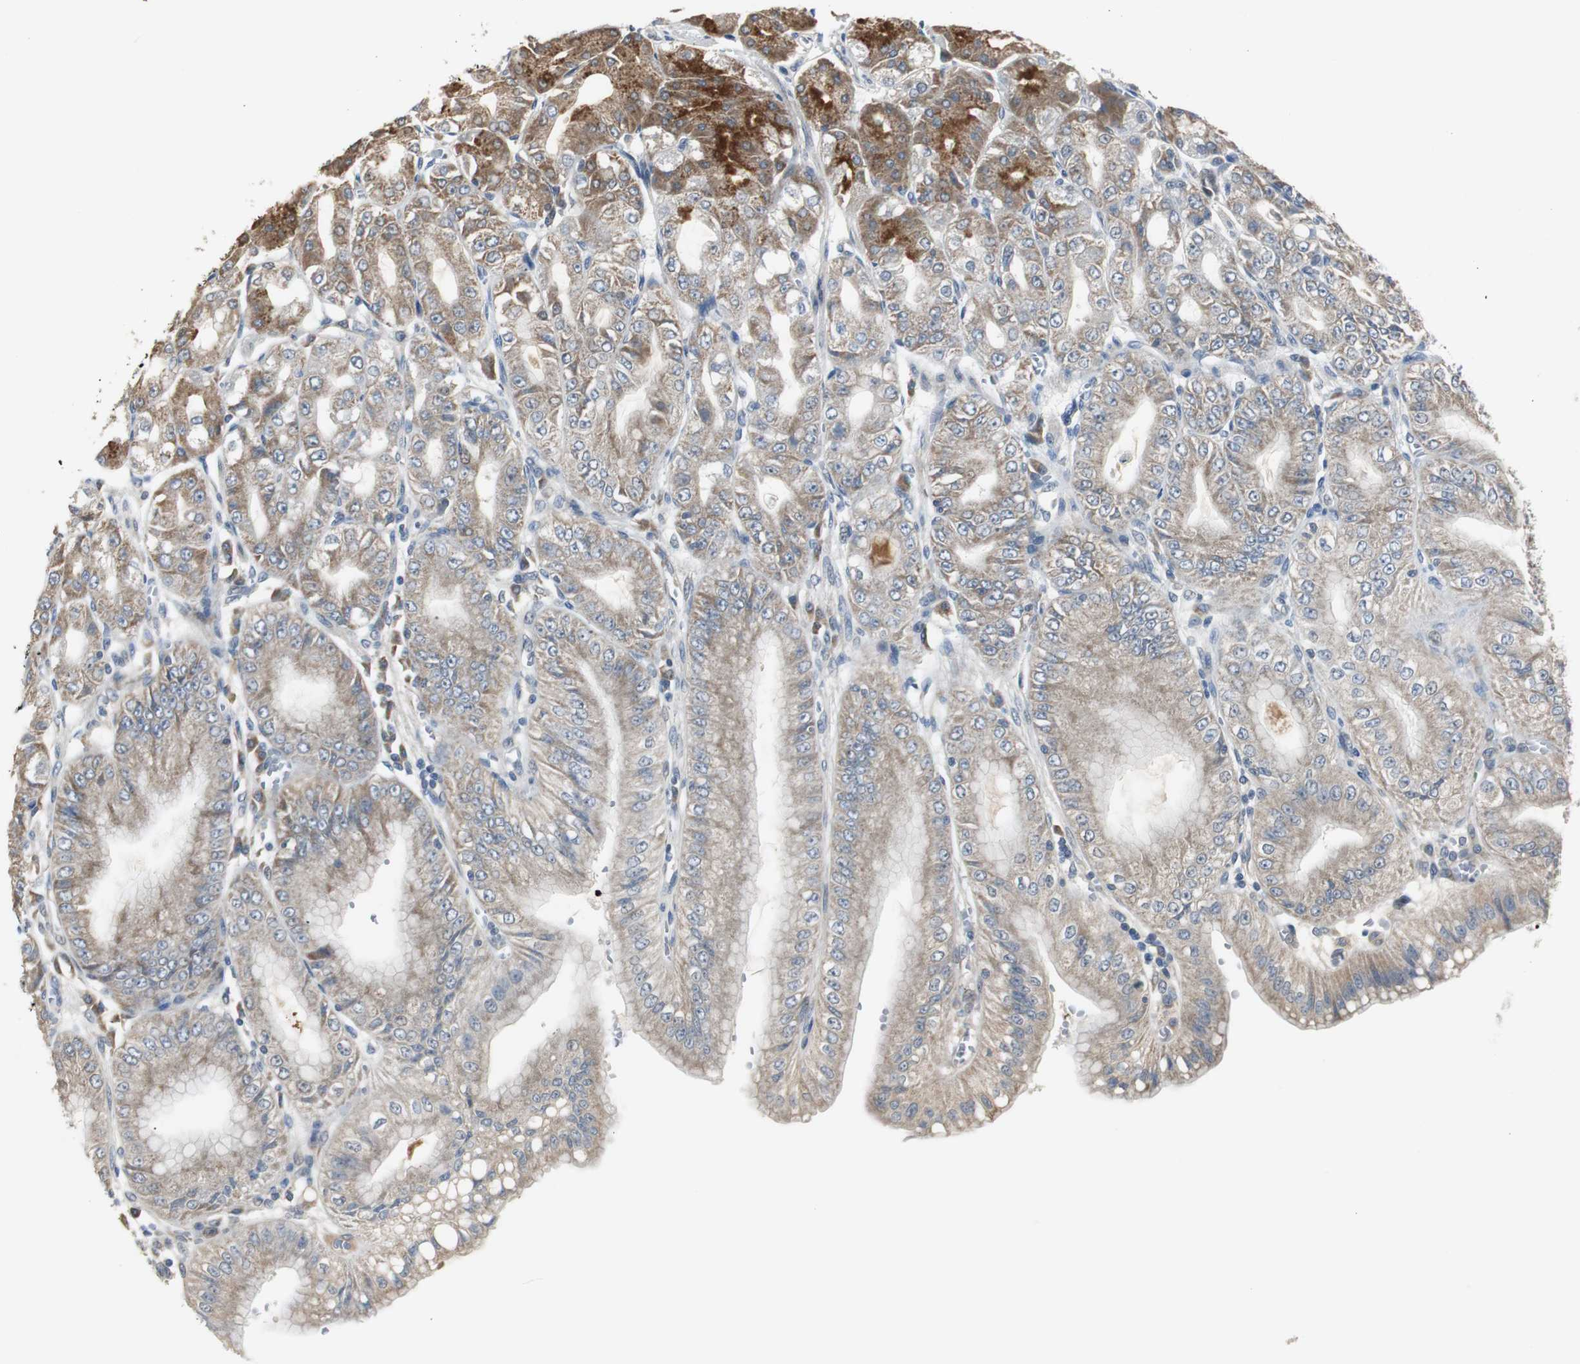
{"staining": {"intensity": "strong", "quantity": "<25%", "location": "cytoplasmic/membranous"}, "tissue": "stomach", "cell_type": "Glandular cells", "image_type": "normal", "snomed": [{"axis": "morphology", "description": "Normal tissue, NOS"}, {"axis": "topography", "description": "Stomach, lower"}], "caption": "Immunohistochemical staining of normal stomach displays <25% levels of strong cytoplasmic/membranous protein expression in approximately <25% of glandular cells.", "gene": "MYT1", "patient": {"sex": "male", "age": 71}}